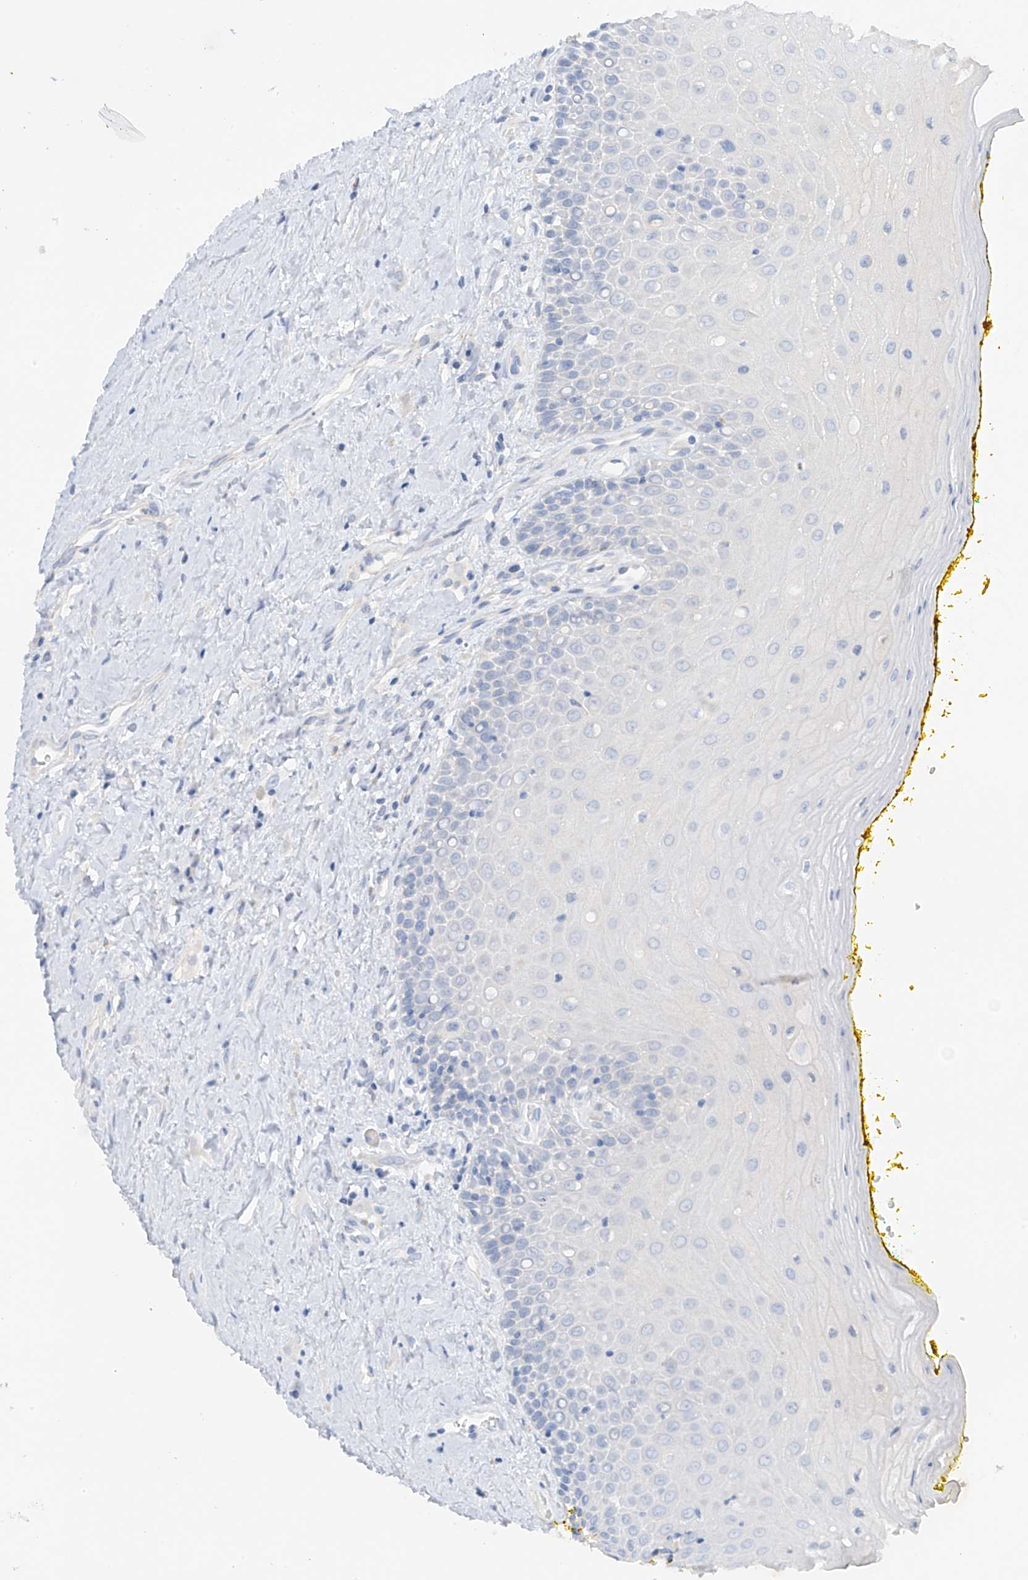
{"staining": {"intensity": "negative", "quantity": "none", "location": "none"}, "tissue": "oral mucosa", "cell_type": "Squamous epithelial cells", "image_type": "normal", "snomed": [{"axis": "morphology", "description": "Normal tissue, NOS"}, {"axis": "morphology", "description": "Squamous cell carcinoma, NOS"}, {"axis": "topography", "description": "Oral tissue"}, {"axis": "topography", "description": "Head-Neck"}], "caption": "This image is of unremarkable oral mucosa stained with immunohistochemistry (IHC) to label a protein in brown with the nuclei are counter-stained blue. There is no positivity in squamous epithelial cells.", "gene": "PRSS12", "patient": {"sex": "female", "age": 70}}